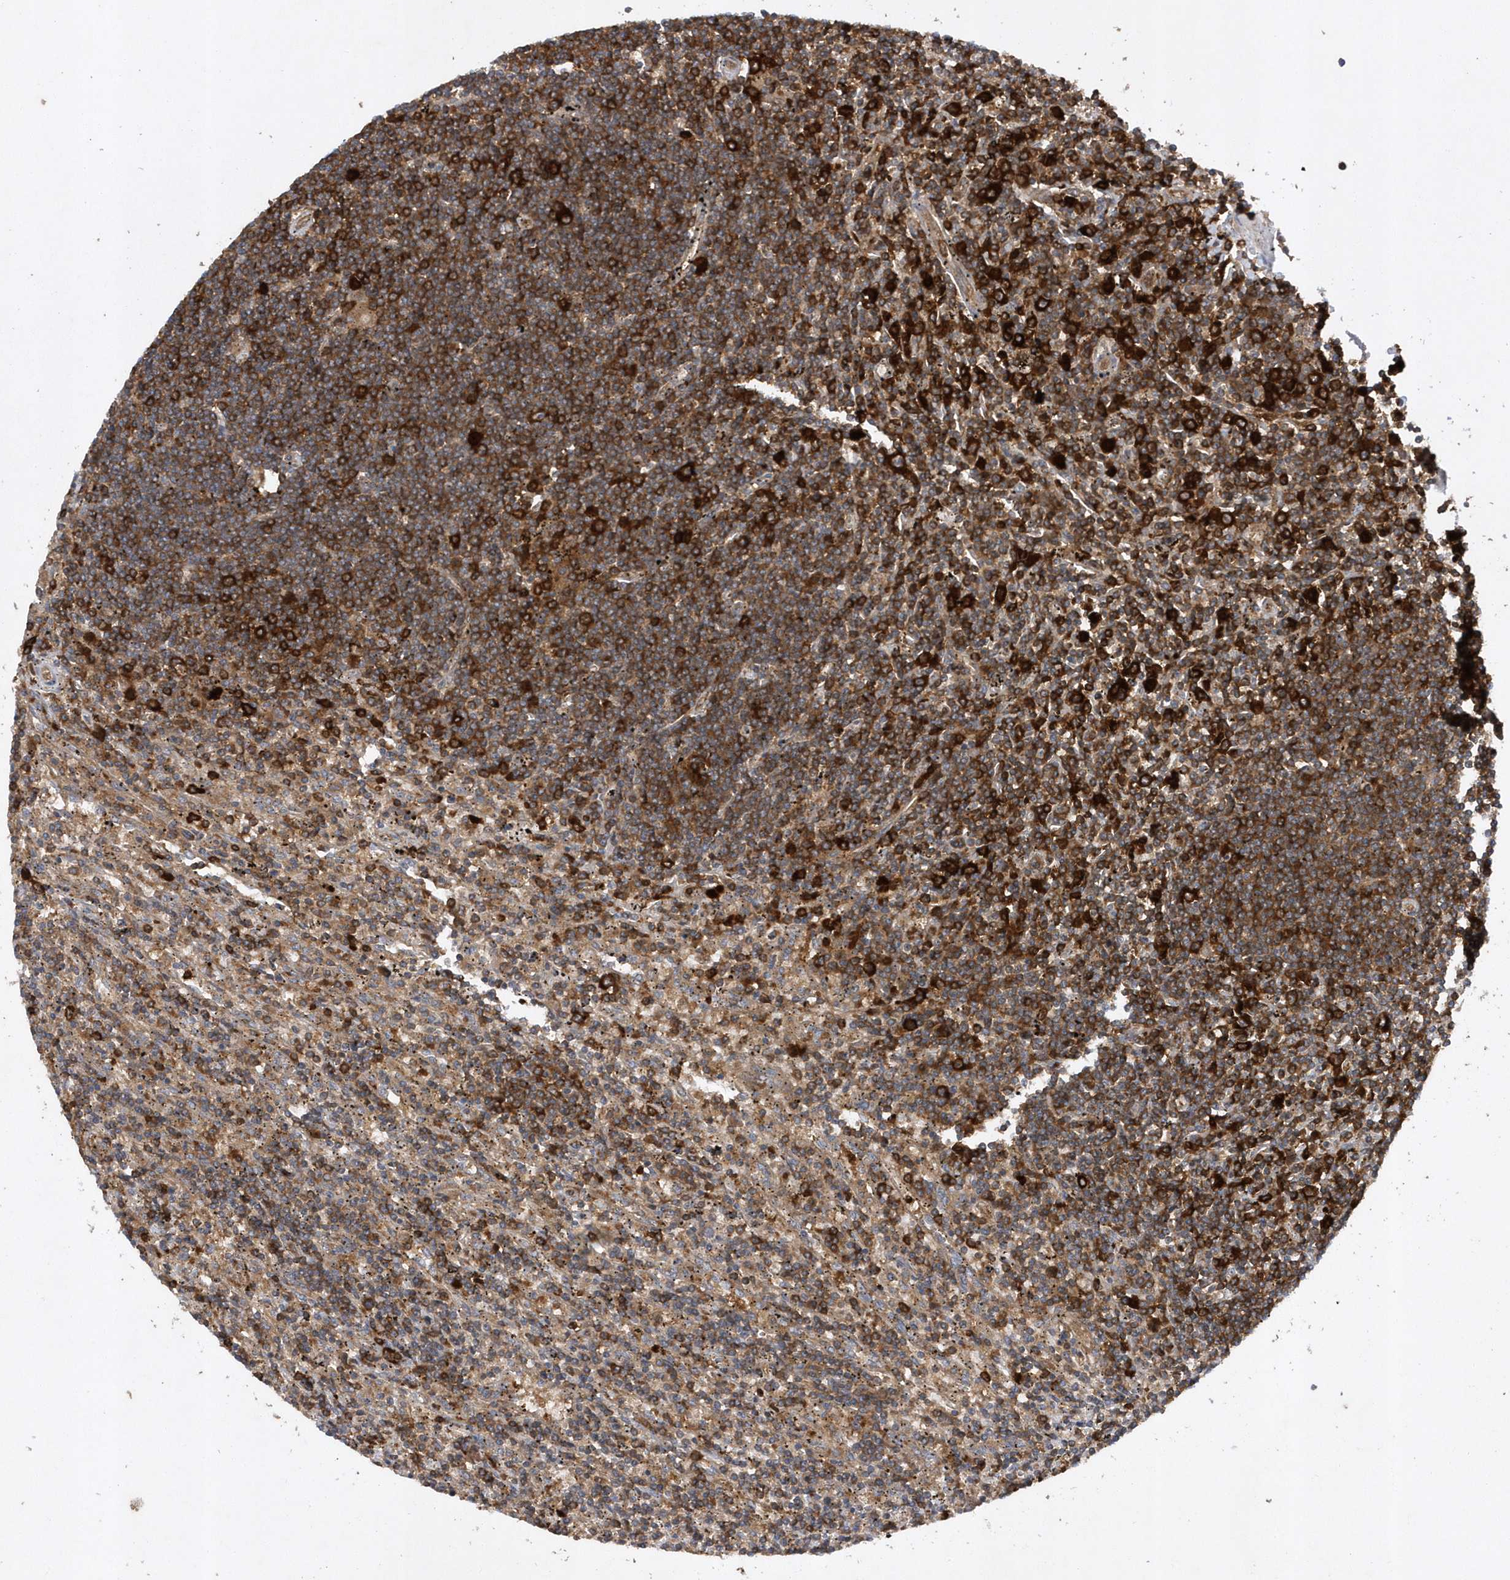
{"staining": {"intensity": "strong", "quantity": "25%-75%", "location": "cytoplasmic/membranous"}, "tissue": "lymphoma", "cell_type": "Tumor cells", "image_type": "cancer", "snomed": [{"axis": "morphology", "description": "Malignant lymphoma, non-Hodgkin's type, Low grade"}, {"axis": "topography", "description": "Spleen"}], "caption": "Immunohistochemical staining of human low-grade malignant lymphoma, non-Hodgkin's type reveals strong cytoplasmic/membranous protein expression in about 25%-75% of tumor cells.", "gene": "PAICS", "patient": {"sex": "male", "age": 76}}